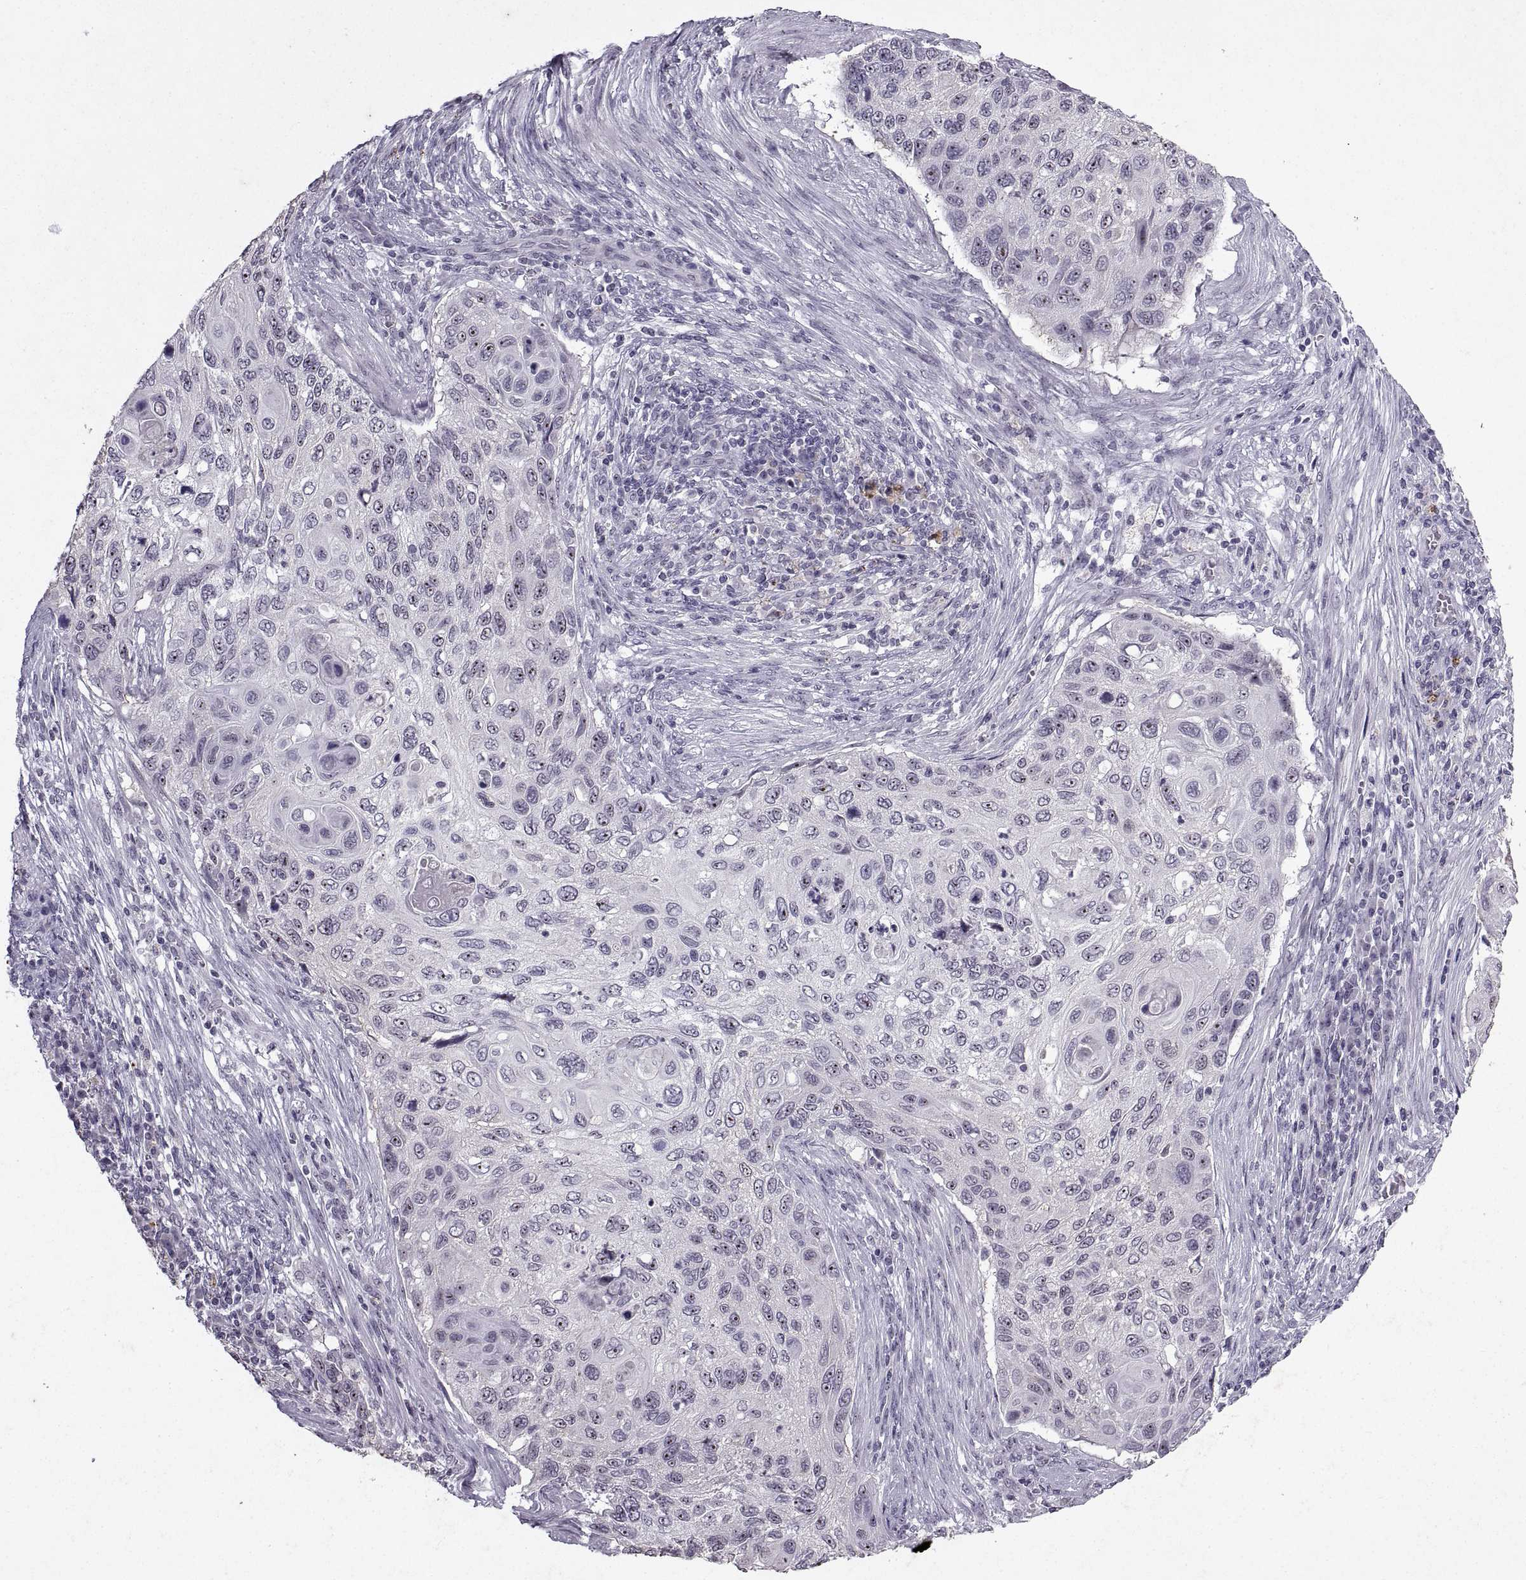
{"staining": {"intensity": "moderate", "quantity": "25%-75%", "location": "nuclear"}, "tissue": "cervical cancer", "cell_type": "Tumor cells", "image_type": "cancer", "snomed": [{"axis": "morphology", "description": "Squamous cell carcinoma, NOS"}, {"axis": "topography", "description": "Cervix"}], "caption": "Squamous cell carcinoma (cervical) stained for a protein demonstrates moderate nuclear positivity in tumor cells.", "gene": "SINHCAF", "patient": {"sex": "female", "age": 70}}